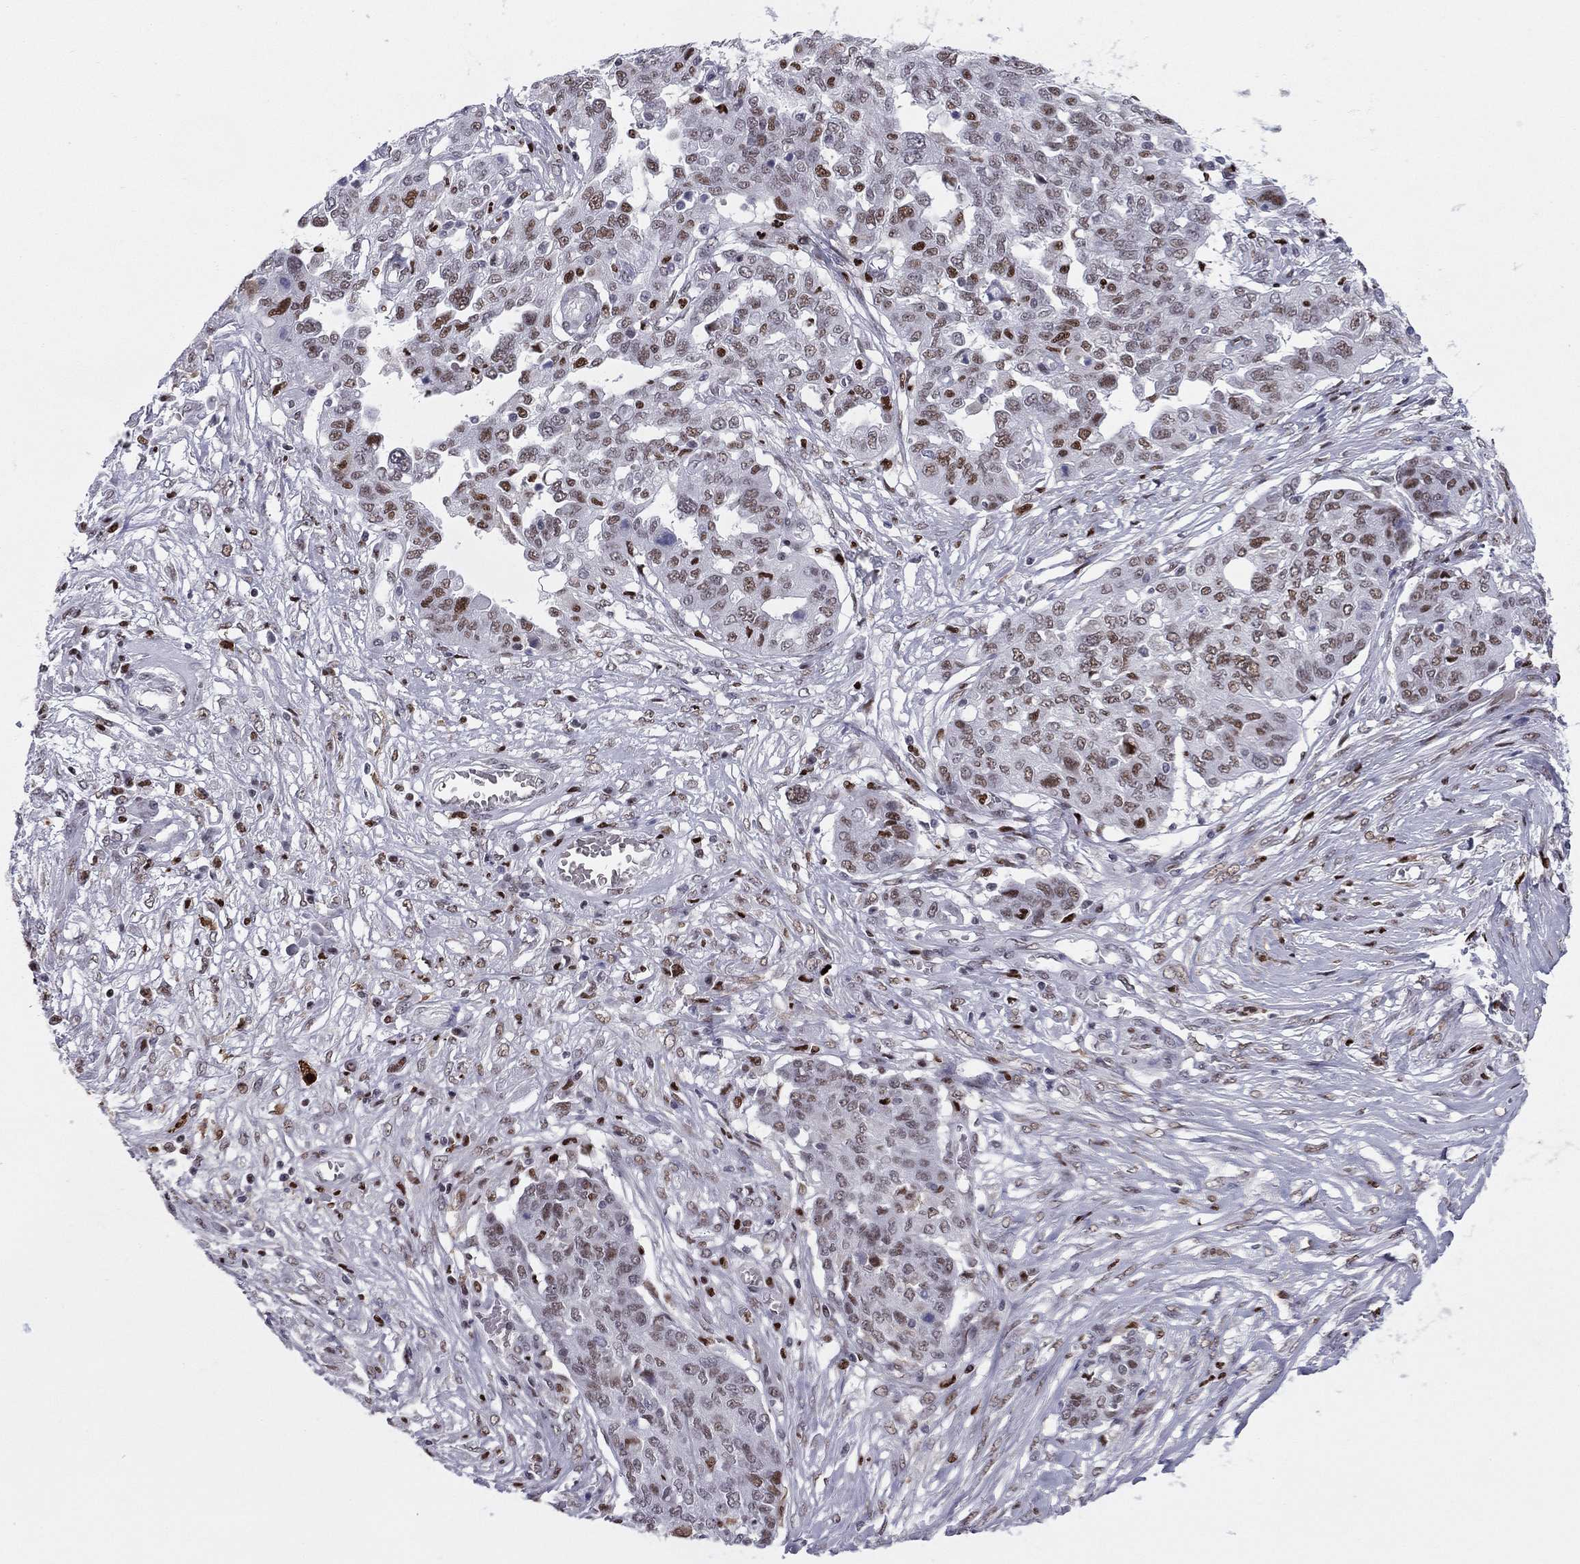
{"staining": {"intensity": "moderate", "quantity": ">75%", "location": "nuclear"}, "tissue": "ovarian cancer", "cell_type": "Tumor cells", "image_type": "cancer", "snomed": [{"axis": "morphology", "description": "Cystadenocarcinoma, serous, NOS"}, {"axis": "topography", "description": "Ovary"}], "caption": "Serous cystadenocarcinoma (ovarian) tissue exhibits moderate nuclear positivity in approximately >75% of tumor cells", "gene": "PCGF3", "patient": {"sex": "female", "age": 67}}